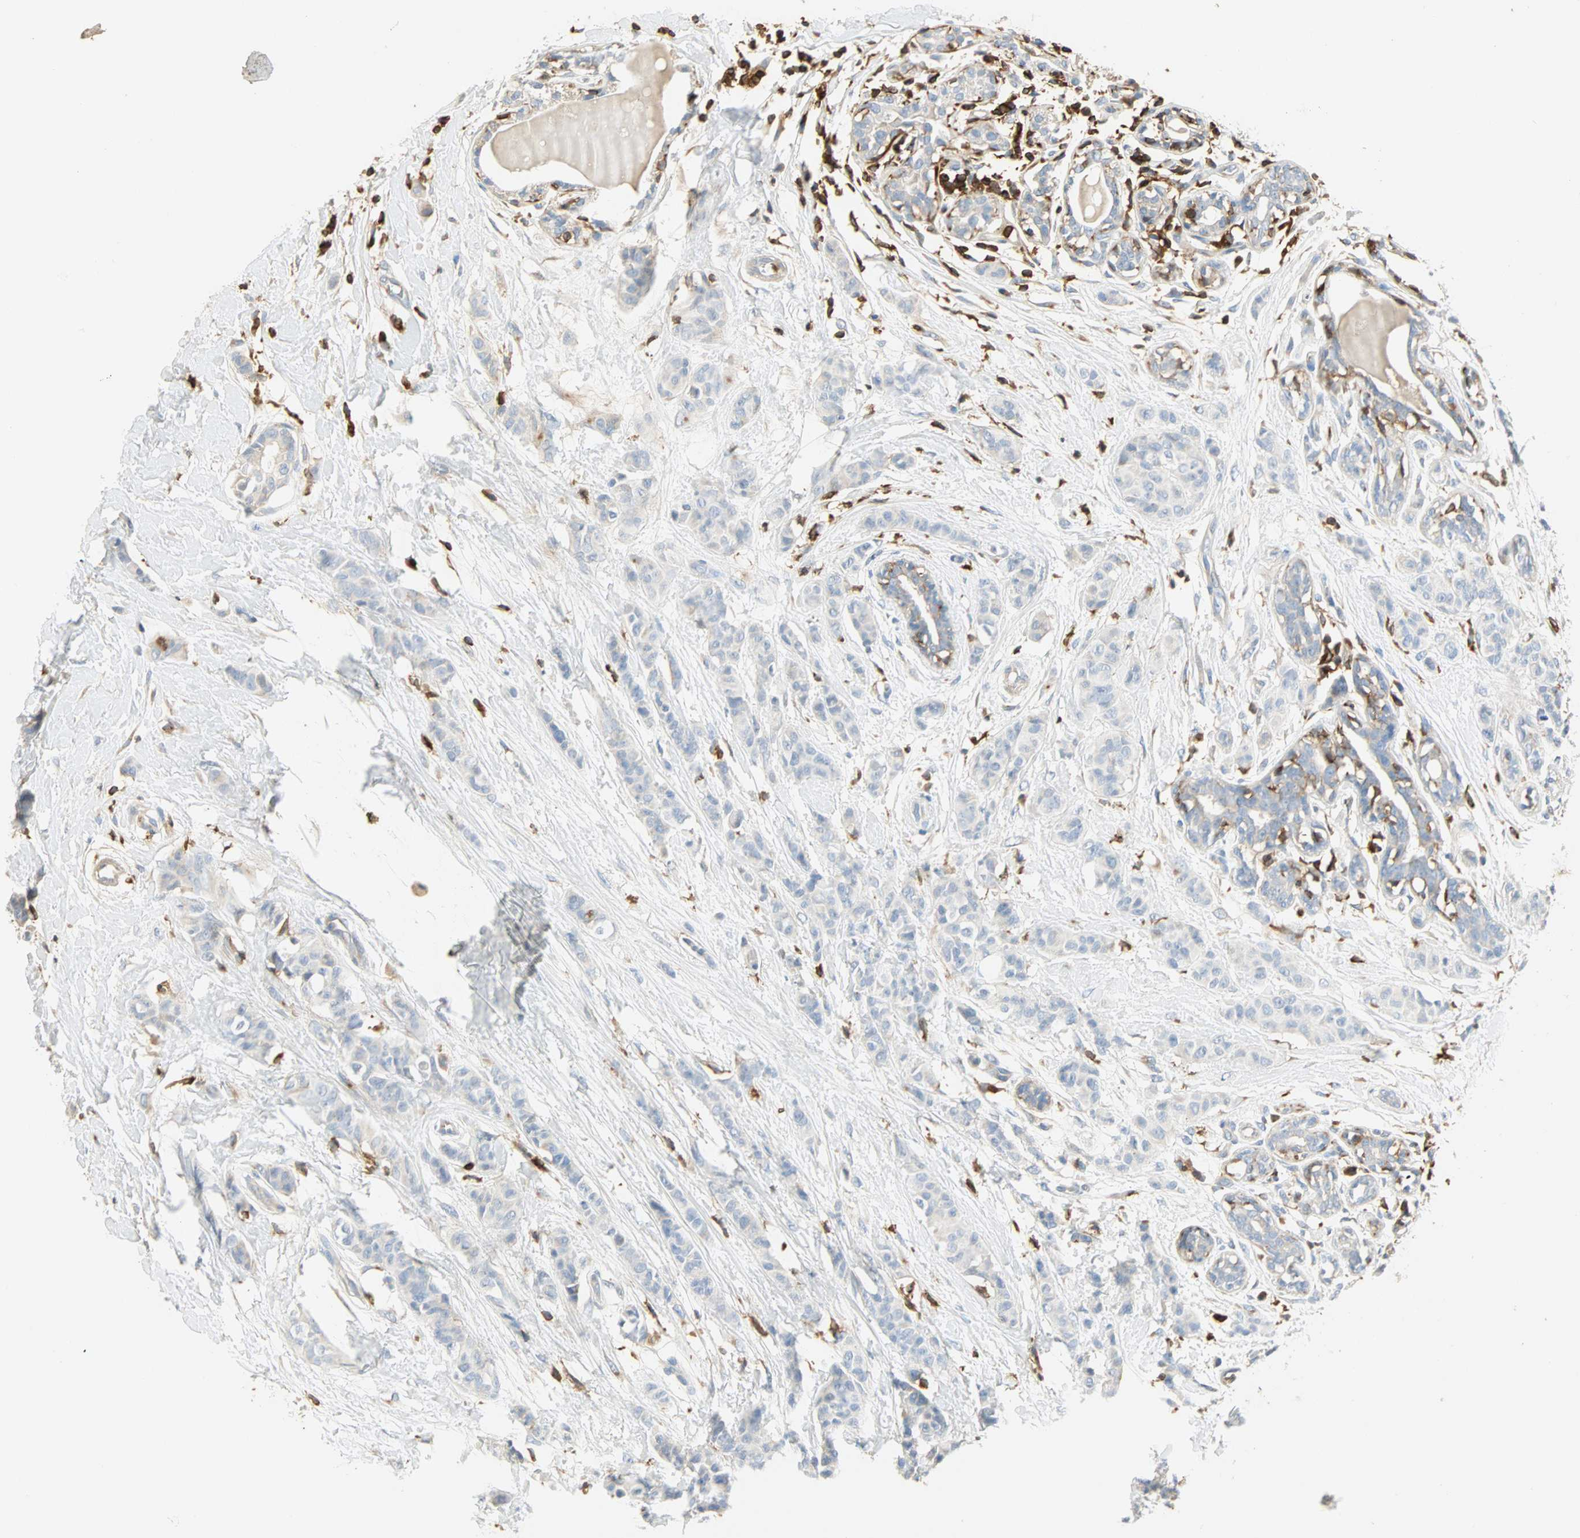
{"staining": {"intensity": "negative", "quantity": "none", "location": "none"}, "tissue": "breast cancer", "cell_type": "Tumor cells", "image_type": "cancer", "snomed": [{"axis": "morphology", "description": "Normal tissue, NOS"}, {"axis": "morphology", "description": "Duct carcinoma"}, {"axis": "topography", "description": "Breast"}], "caption": "DAB (3,3'-diaminobenzidine) immunohistochemical staining of breast cancer exhibits no significant expression in tumor cells.", "gene": "FMNL1", "patient": {"sex": "female", "age": 40}}